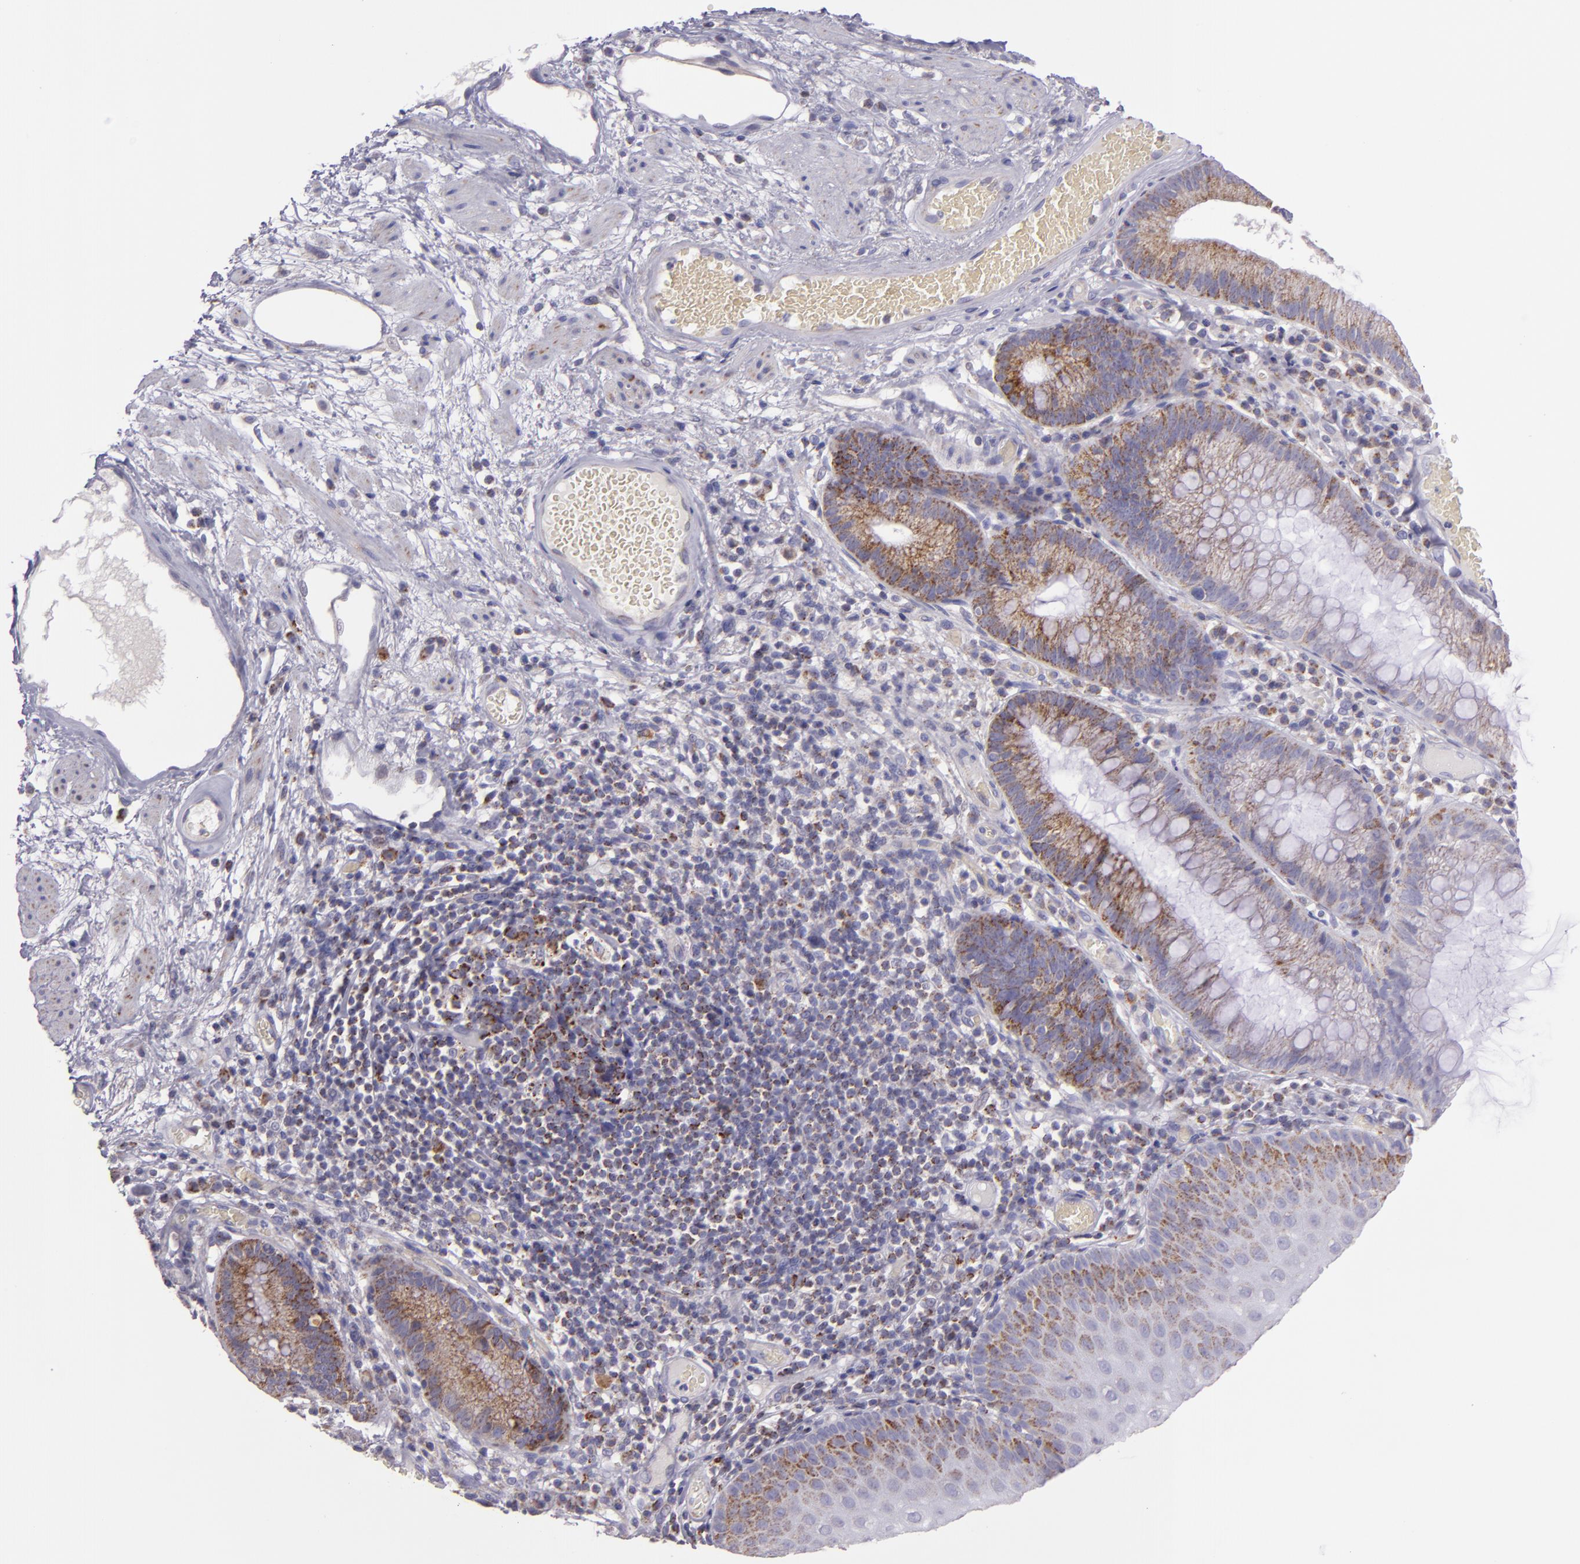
{"staining": {"intensity": "moderate", "quantity": "25%-75%", "location": "cytoplasmic/membranous"}, "tissue": "skin", "cell_type": "Epidermal cells", "image_type": "normal", "snomed": [{"axis": "morphology", "description": "Normal tissue, NOS"}, {"axis": "morphology", "description": "Hemorrhoids"}, {"axis": "morphology", "description": "Inflammation, NOS"}, {"axis": "topography", "description": "Anal"}], "caption": "Epidermal cells show medium levels of moderate cytoplasmic/membranous expression in about 25%-75% of cells in benign skin. Using DAB (3,3'-diaminobenzidine) (brown) and hematoxylin (blue) stains, captured at high magnification using brightfield microscopy.", "gene": "HSPD1", "patient": {"sex": "male", "age": 60}}